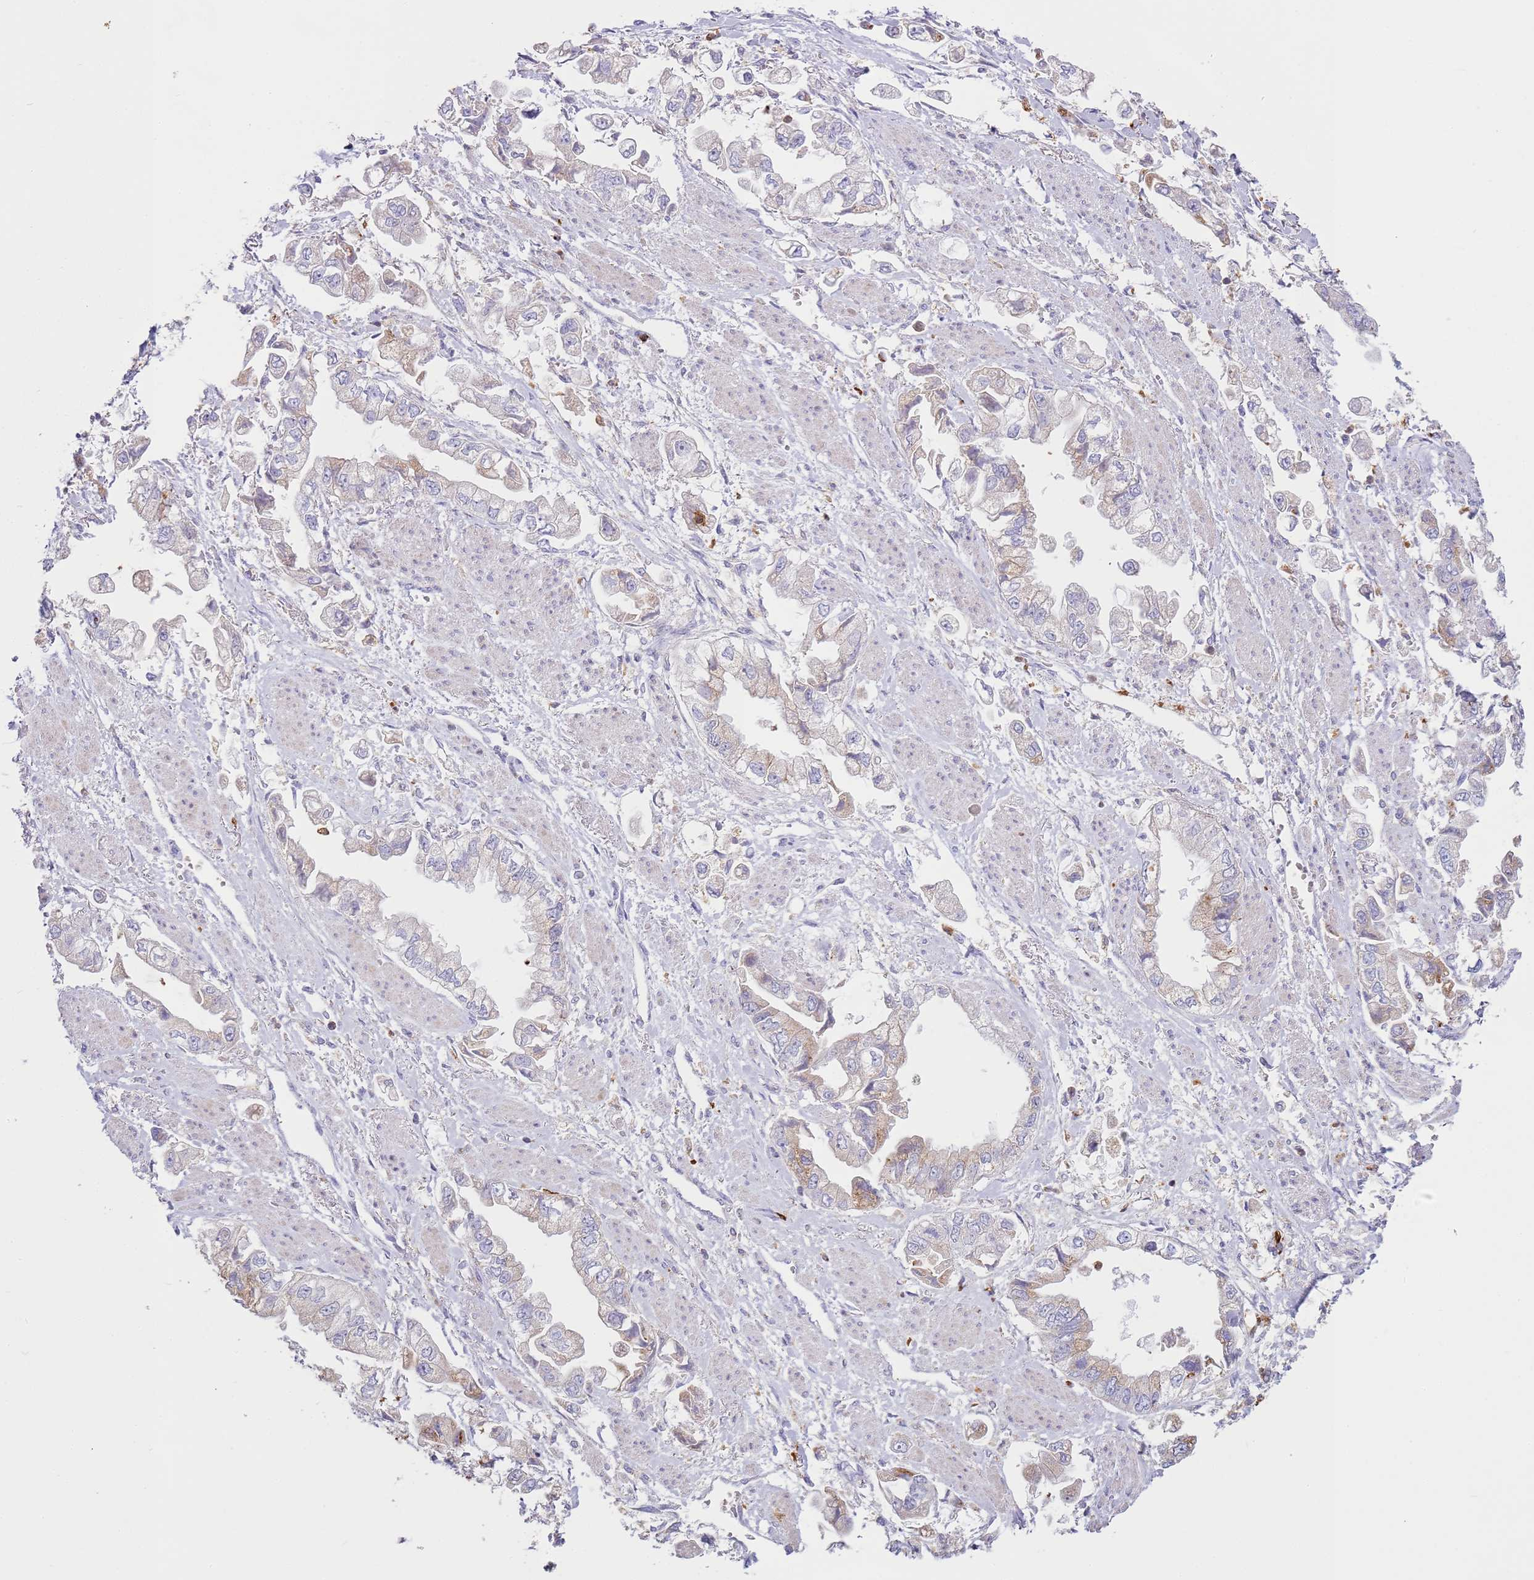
{"staining": {"intensity": "weak", "quantity": "<25%", "location": "cytoplasmic/membranous"}, "tissue": "stomach cancer", "cell_type": "Tumor cells", "image_type": "cancer", "snomed": [{"axis": "morphology", "description": "Adenocarcinoma, NOS"}, {"axis": "topography", "description": "Stomach"}], "caption": "Tumor cells are negative for brown protein staining in adenocarcinoma (stomach).", "gene": "TTPAL", "patient": {"sex": "male", "age": 62}}